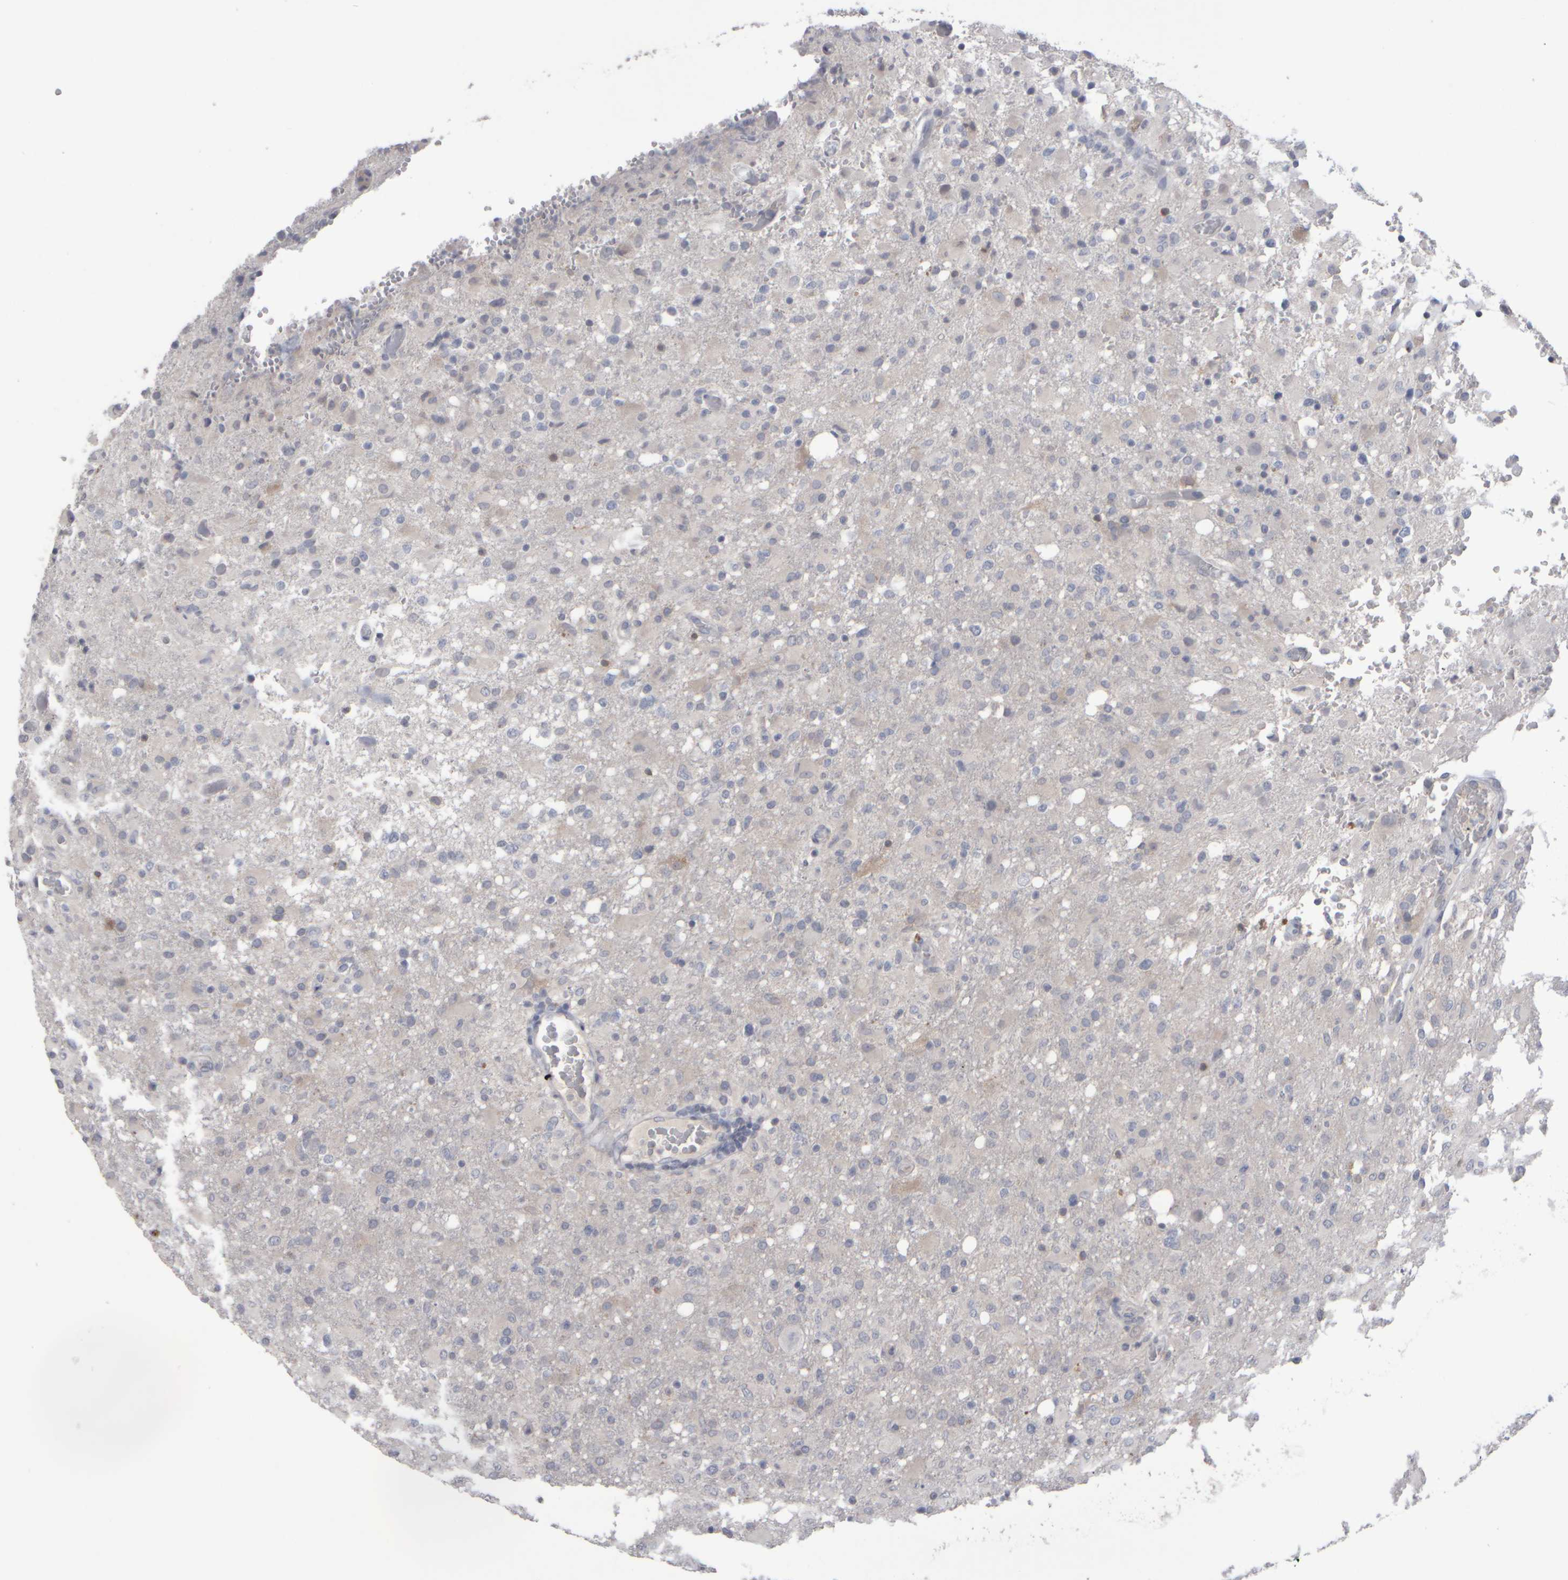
{"staining": {"intensity": "negative", "quantity": "none", "location": "none"}, "tissue": "glioma", "cell_type": "Tumor cells", "image_type": "cancer", "snomed": [{"axis": "morphology", "description": "Glioma, malignant, High grade"}, {"axis": "topography", "description": "Brain"}], "caption": "This is an IHC histopathology image of high-grade glioma (malignant). There is no staining in tumor cells.", "gene": "EPHX2", "patient": {"sex": "female", "age": 57}}